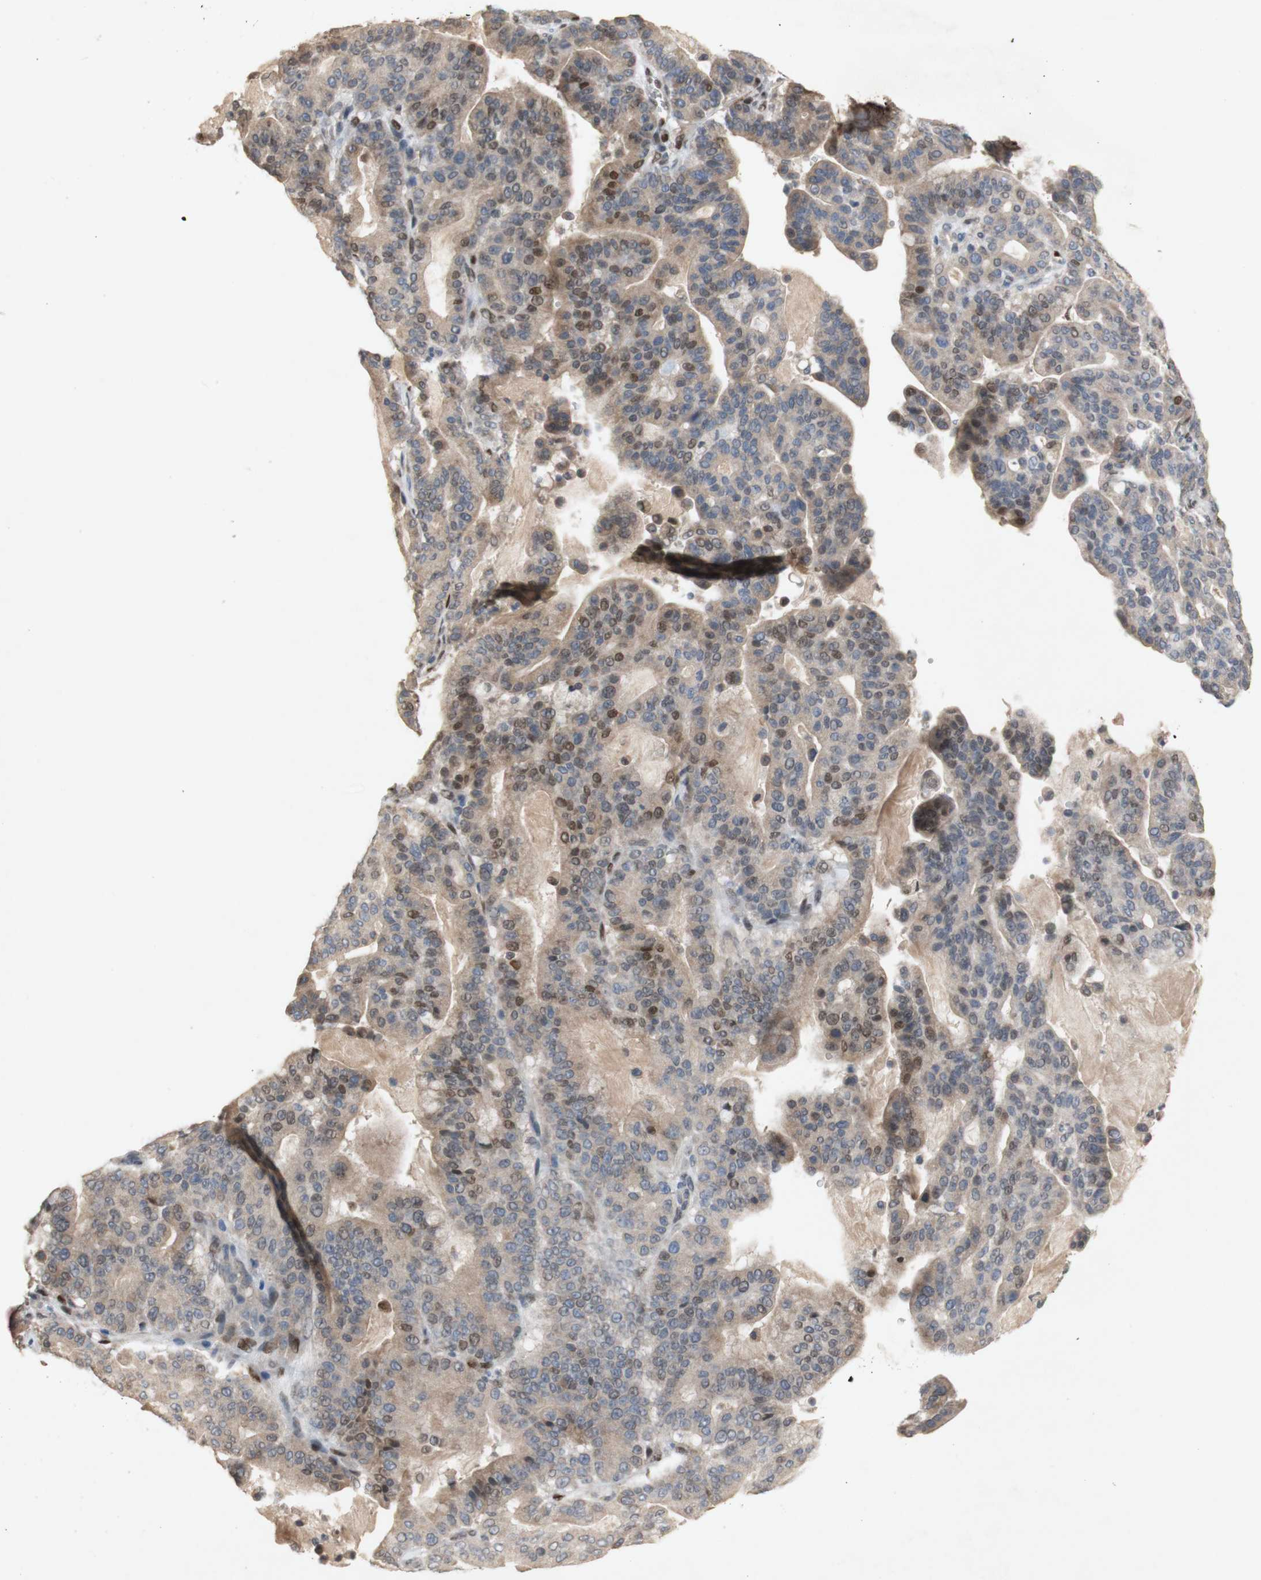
{"staining": {"intensity": "weak", "quantity": ">75%", "location": "cytoplasmic/membranous,nuclear"}, "tissue": "pancreatic cancer", "cell_type": "Tumor cells", "image_type": "cancer", "snomed": [{"axis": "morphology", "description": "Adenocarcinoma, NOS"}, {"axis": "topography", "description": "Pancreas"}], "caption": "Immunohistochemistry micrograph of human pancreatic adenocarcinoma stained for a protein (brown), which shows low levels of weak cytoplasmic/membranous and nuclear staining in about >75% of tumor cells.", "gene": "FOSB", "patient": {"sex": "male", "age": 63}}